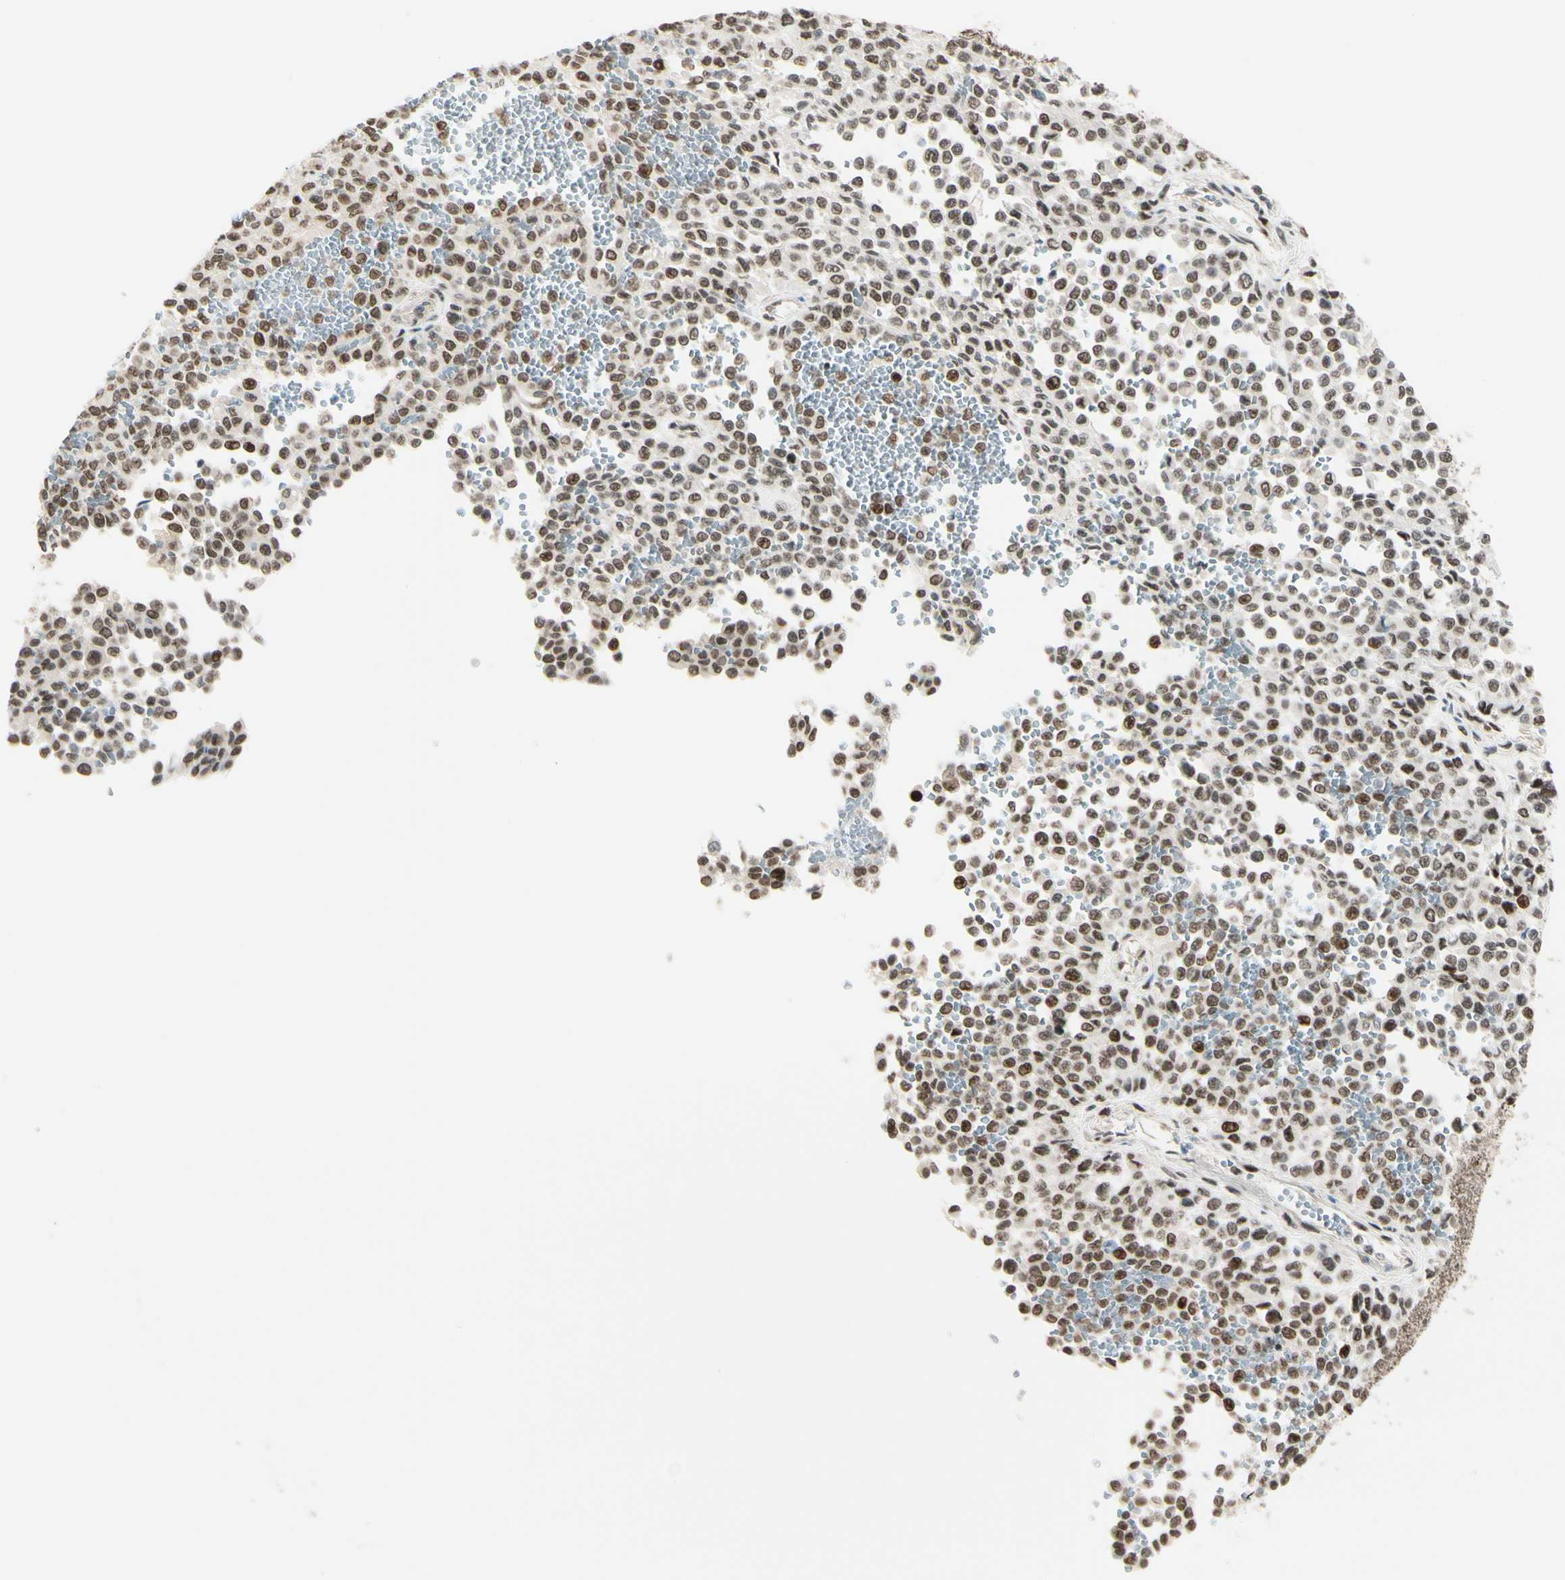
{"staining": {"intensity": "moderate", "quantity": ">75%", "location": "nuclear"}, "tissue": "melanoma", "cell_type": "Tumor cells", "image_type": "cancer", "snomed": [{"axis": "morphology", "description": "Malignant melanoma, Metastatic site"}, {"axis": "topography", "description": "Pancreas"}], "caption": "The photomicrograph reveals immunohistochemical staining of melanoma. There is moderate nuclear positivity is seen in about >75% of tumor cells.", "gene": "SUFU", "patient": {"sex": "female", "age": 30}}